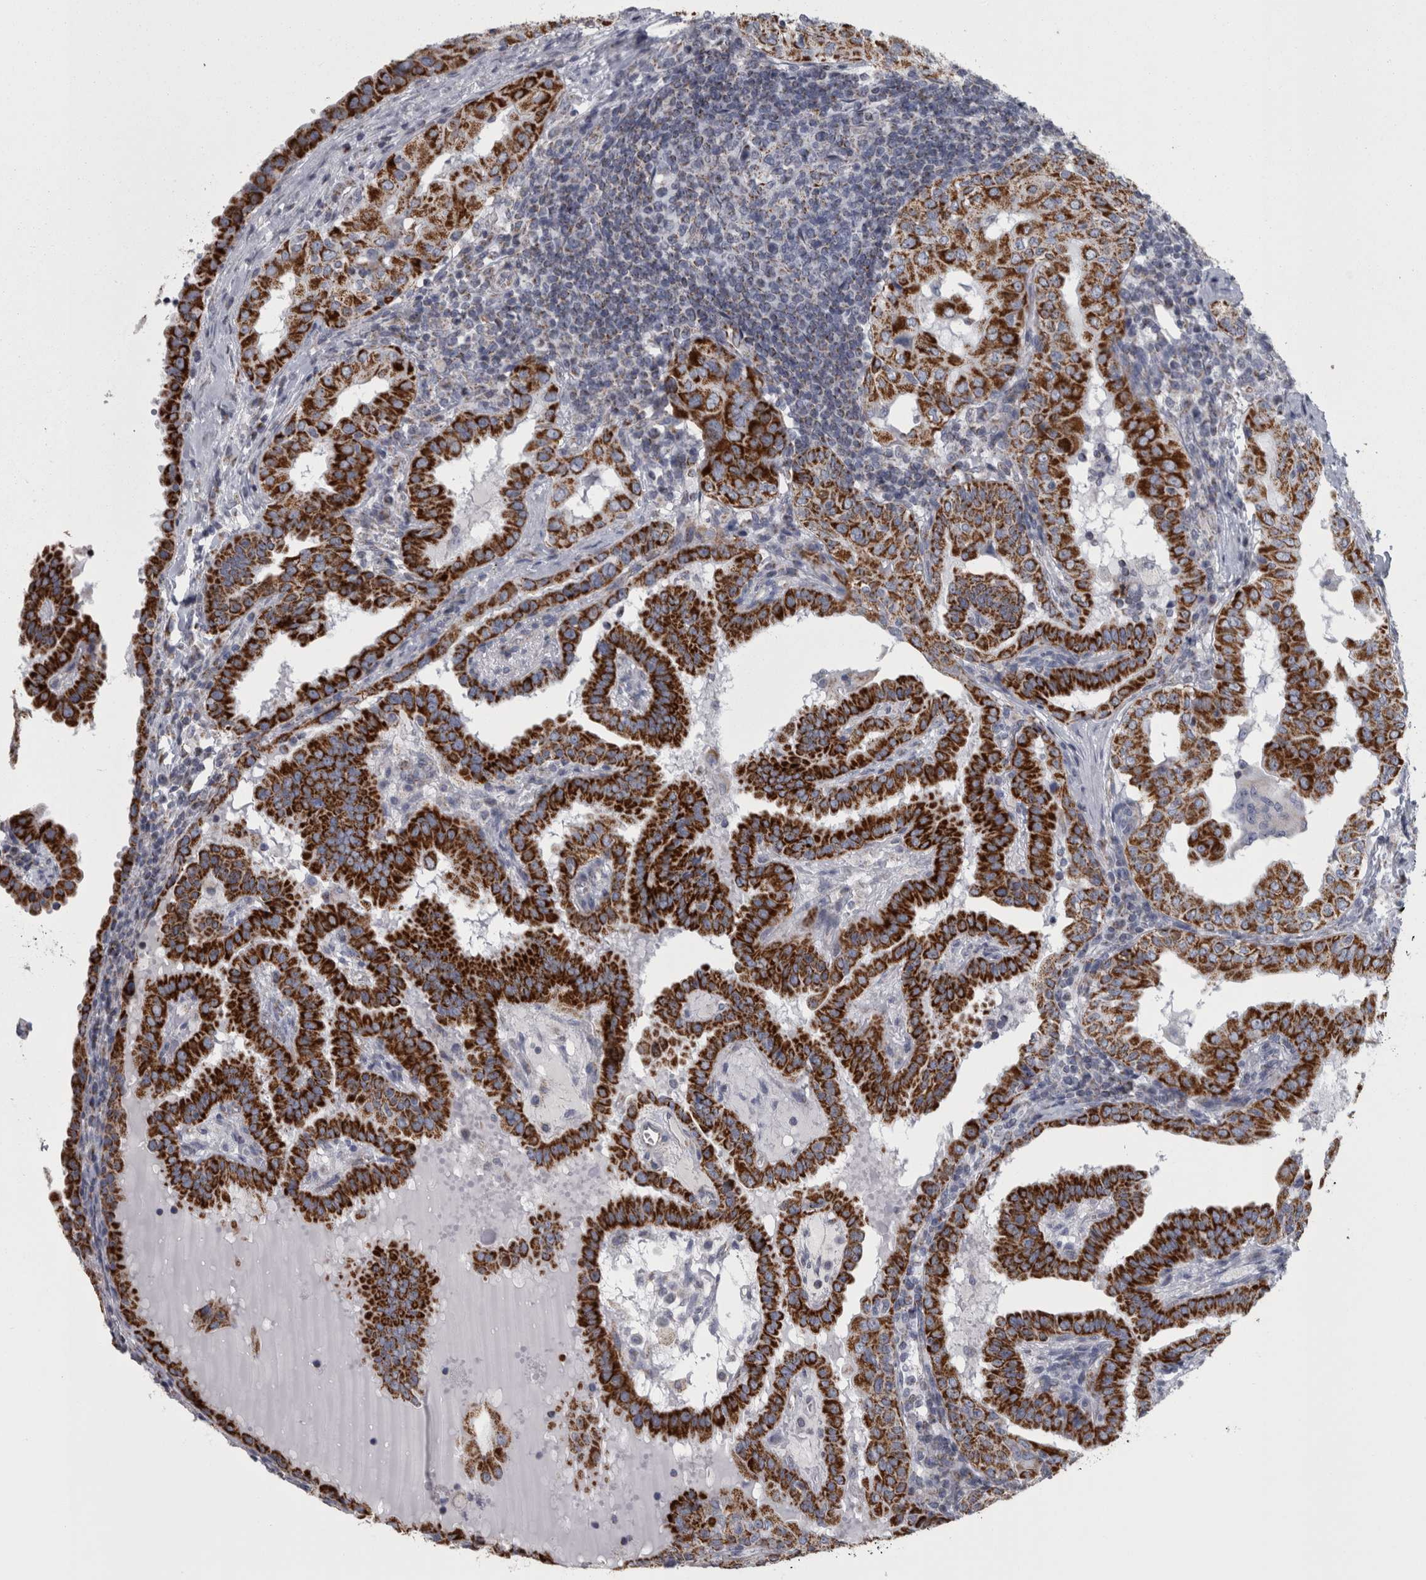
{"staining": {"intensity": "strong", "quantity": ">75%", "location": "cytoplasmic/membranous"}, "tissue": "thyroid cancer", "cell_type": "Tumor cells", "image_type": "cancer", "snomed": [{"axis": "morphology", "description": "Papillary adenocarcinoma, NOS"}, {"axis": "topography", "description": "Thyroid gland"}], "caption": "Human thyroid papillary adenocarcinoma stained with a brown dye shows strong cytoplasmic/membranous positive staining in approximately >75% of tumor cells.", "gene": "DBT", "patient": {"sex": "male", "age": 33}}